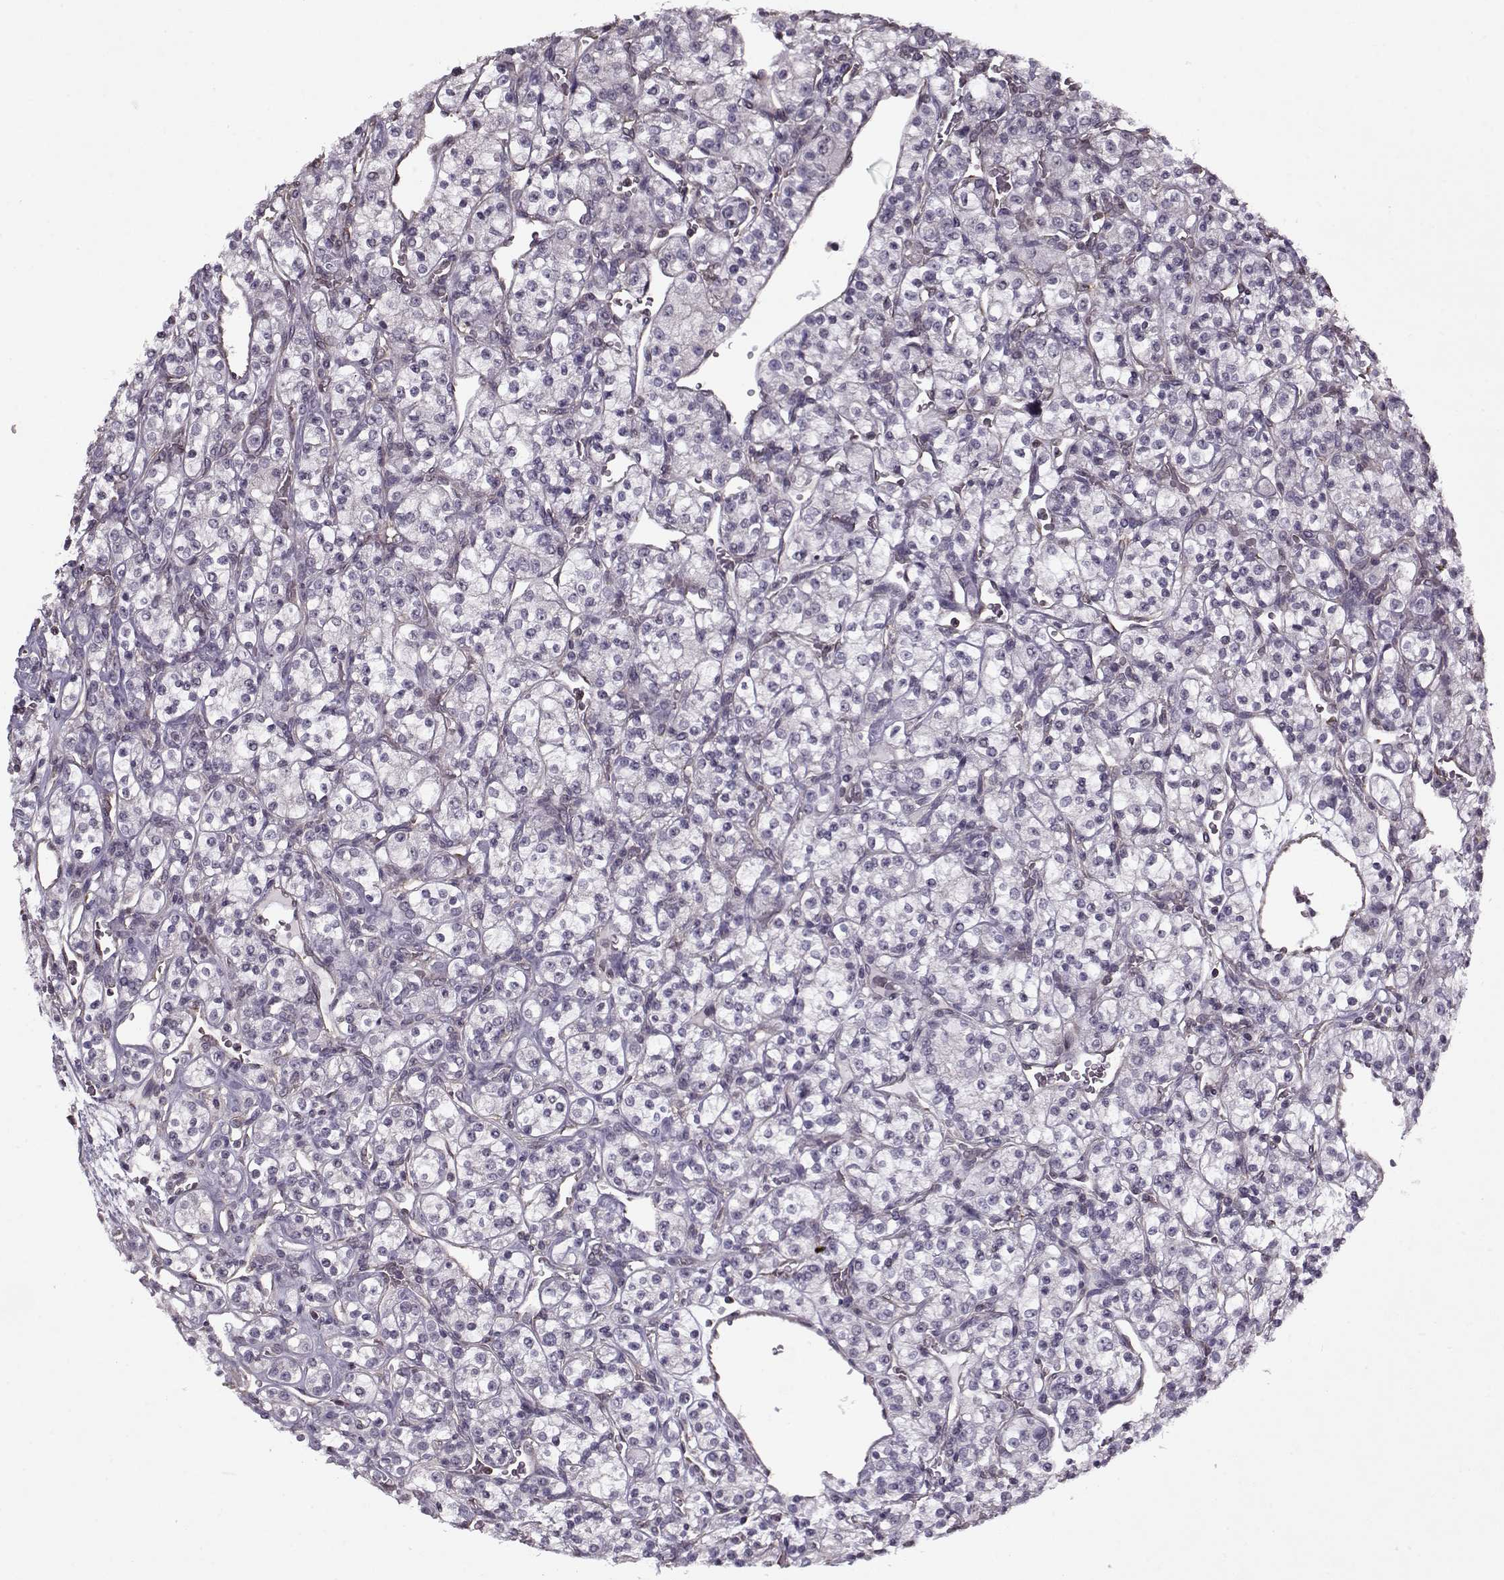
{"staining": {"intensity": "negative", "quantity": "none", "location": "none"}, "tissue": "renal cancer", "cell_type": "Tumor cells", "image_type": "cancer", "snomed": [{"axis": "morphology", "description": "Adenocarcinoma, NOS"}, {"axis": "topography", "description": "Kidney"}], "caption": "Immunohistochemistry of adenocarcinoma (renal) displays no positivity in tumor cells.", "gene": "KRT9", "patient": {"sex": "male", "age": 77}}